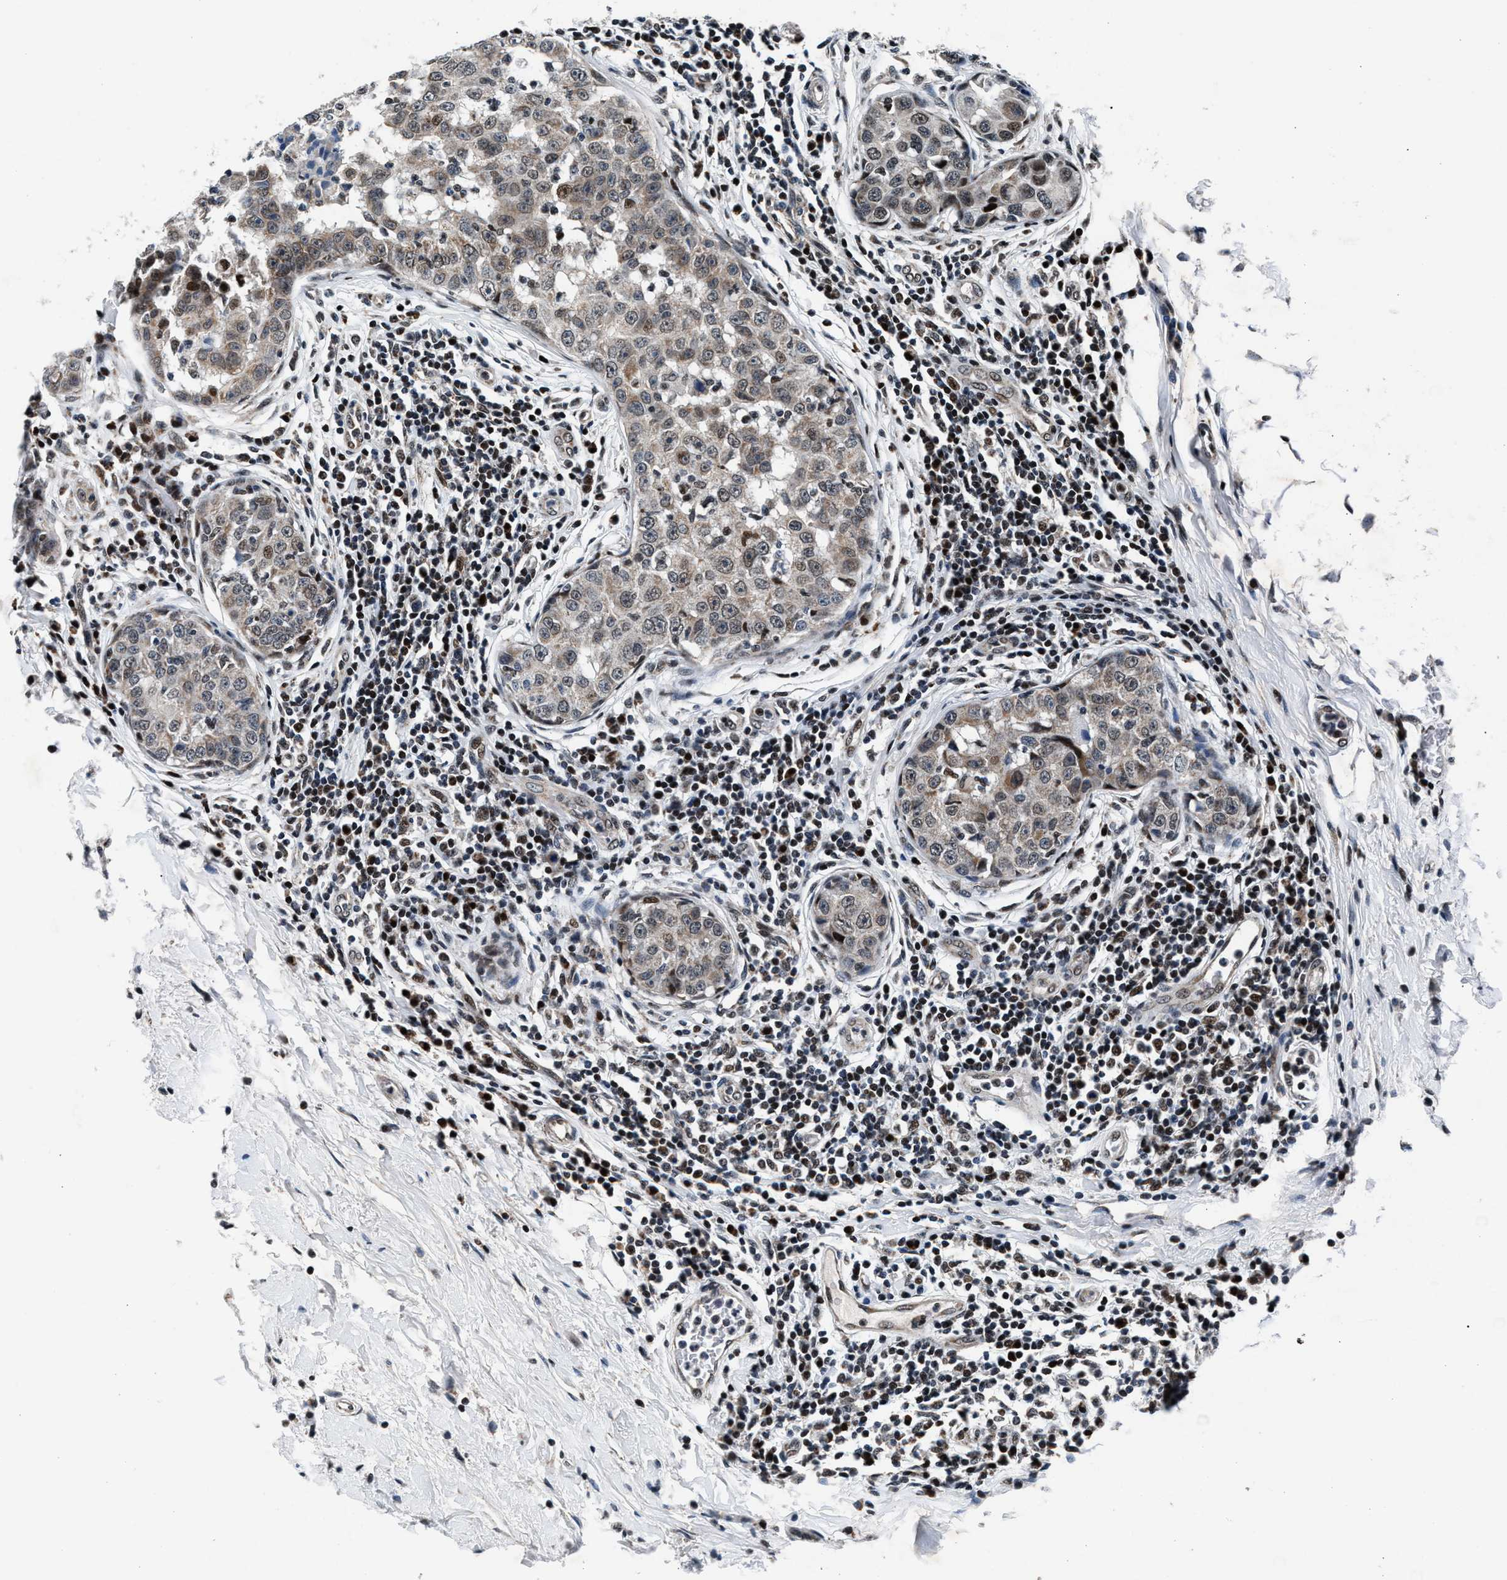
{"staining": {"intensity": "weak", "quantity": "<25%", "location": "nuclear"}, "tissue": "breast cancer", "cell_type": "Tumor cells", "image_type": "cancer", "snomed": [{"axis": "morphology", "description": "Duct carcinoma"}, {"axis": "topography", "description": "Breast"}], "caption": "Immunohistochemistry (IHC) micrograph of breast invasive ductal carcinoma stained for a protein (brown), which reveals no staining in tumor cells.", "gene": "PRRC2B", "patient": {"sex": "female", "age": 27}}